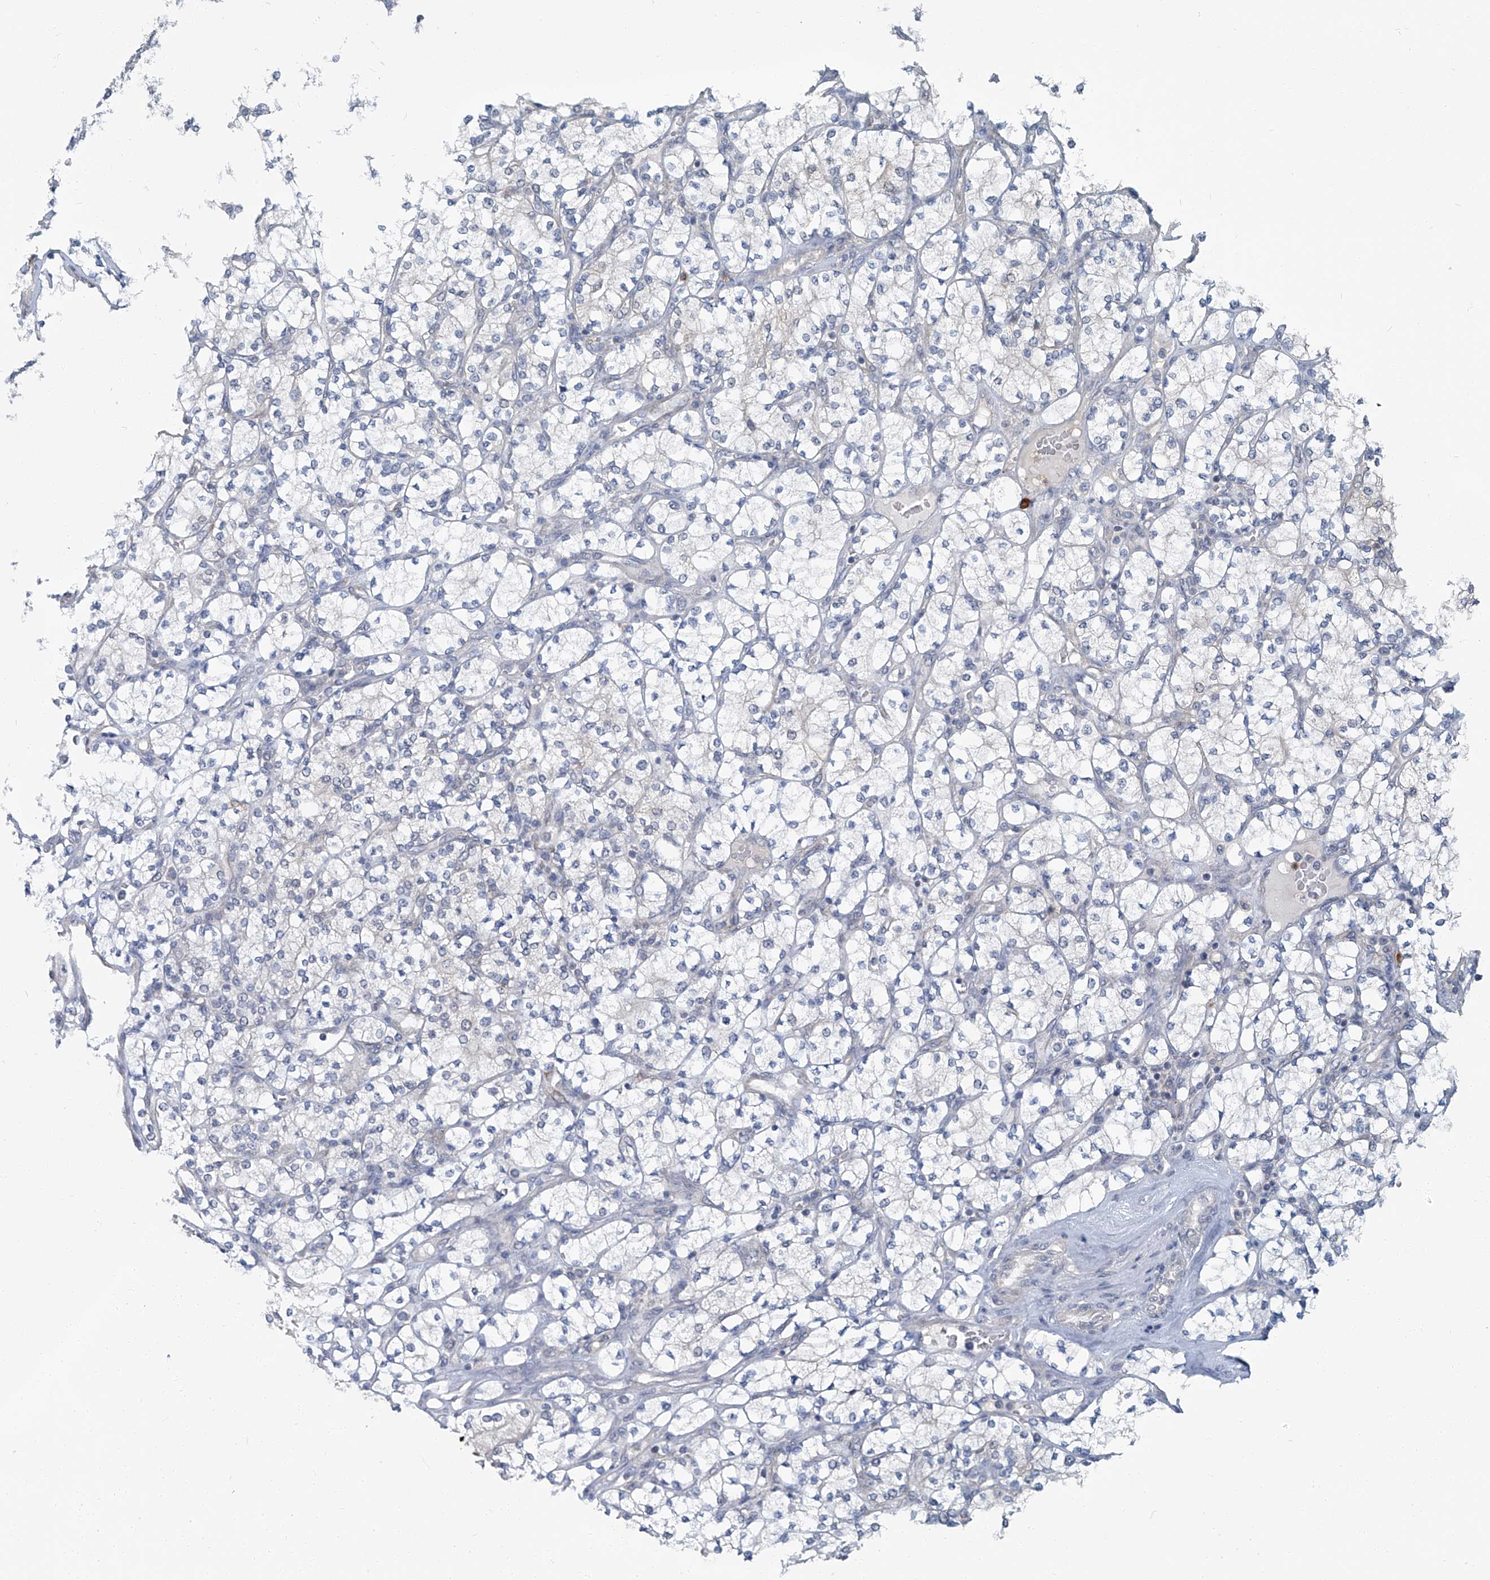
{"staining": {"intensity": "negative", "quantity": "none", "location": "none"}, "tissue": "renal cancer", "cell_type": "Tumor cells", "image_type": "cancer", "snomed": [{"axis": "morphology", "description": "Adenocarcinoma, NOS"}, {"axis": "topography", "description": "Kidney"}], "caption": "This is an IHC histopathology image of human renal cancer. There is no expression in tumor cells.", "gene": "AKNAD1", "patient": {"sex": "male", "age": 77}}